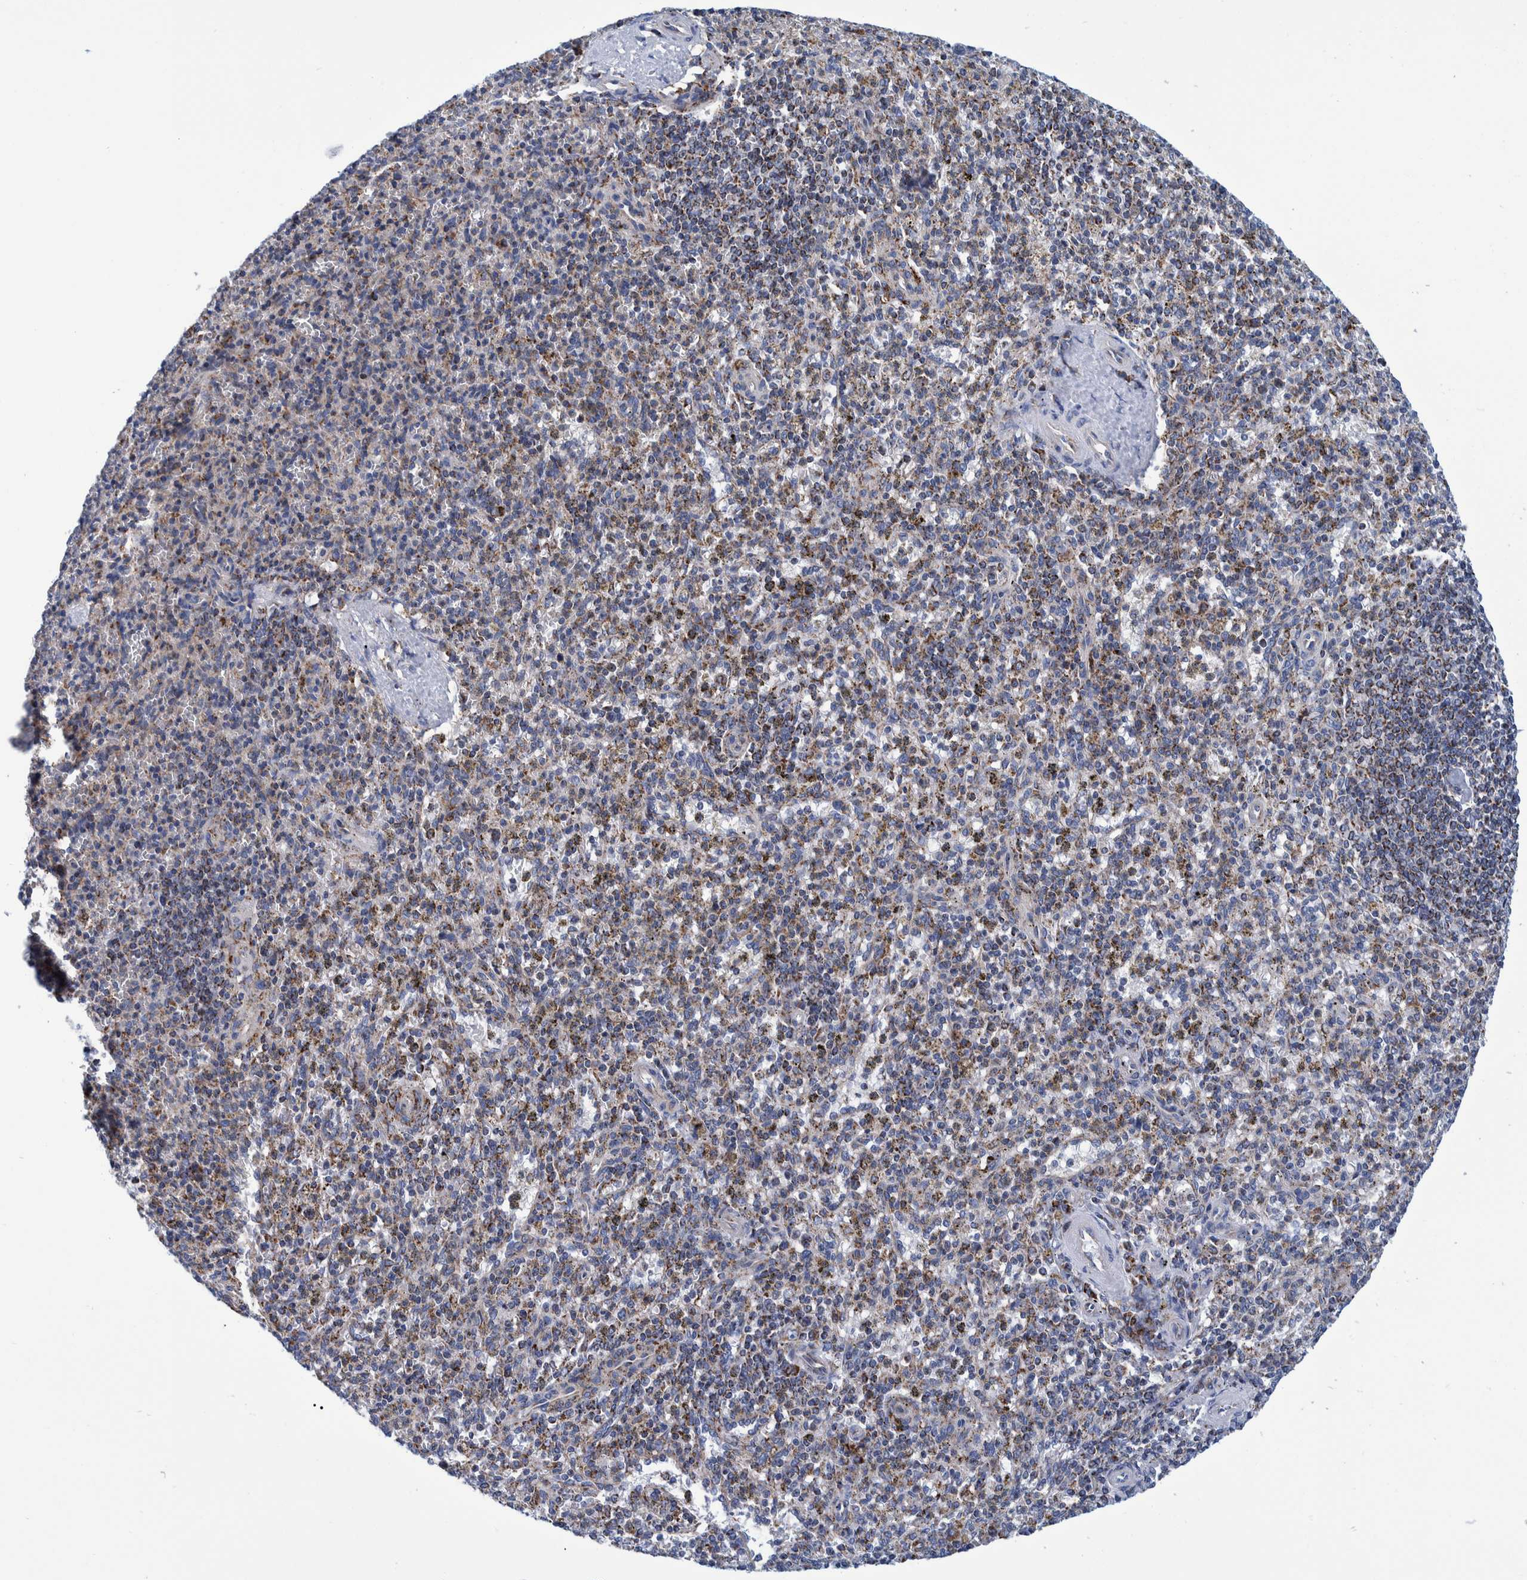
{"staining": {"intensity": "moderate", "quantity": "<25%", "location": "cytoplasmic/membranous"}, "tissue": "spleen", "cell_type": "Cells in red pulp", "image_type": "normal", "snomed": [{"axis": "morphology", "description": "Normal tissue, NOS"}, {"axis": "topography", "description": "Spleen"}], "caption": "A photomicrograph of spleen stained for a protein exhibits moderate cytoplasmic/membranous brown staining in cells in red pulp.", "gene": "BZW2", "patient": {"sex": "male", "age": 72}}